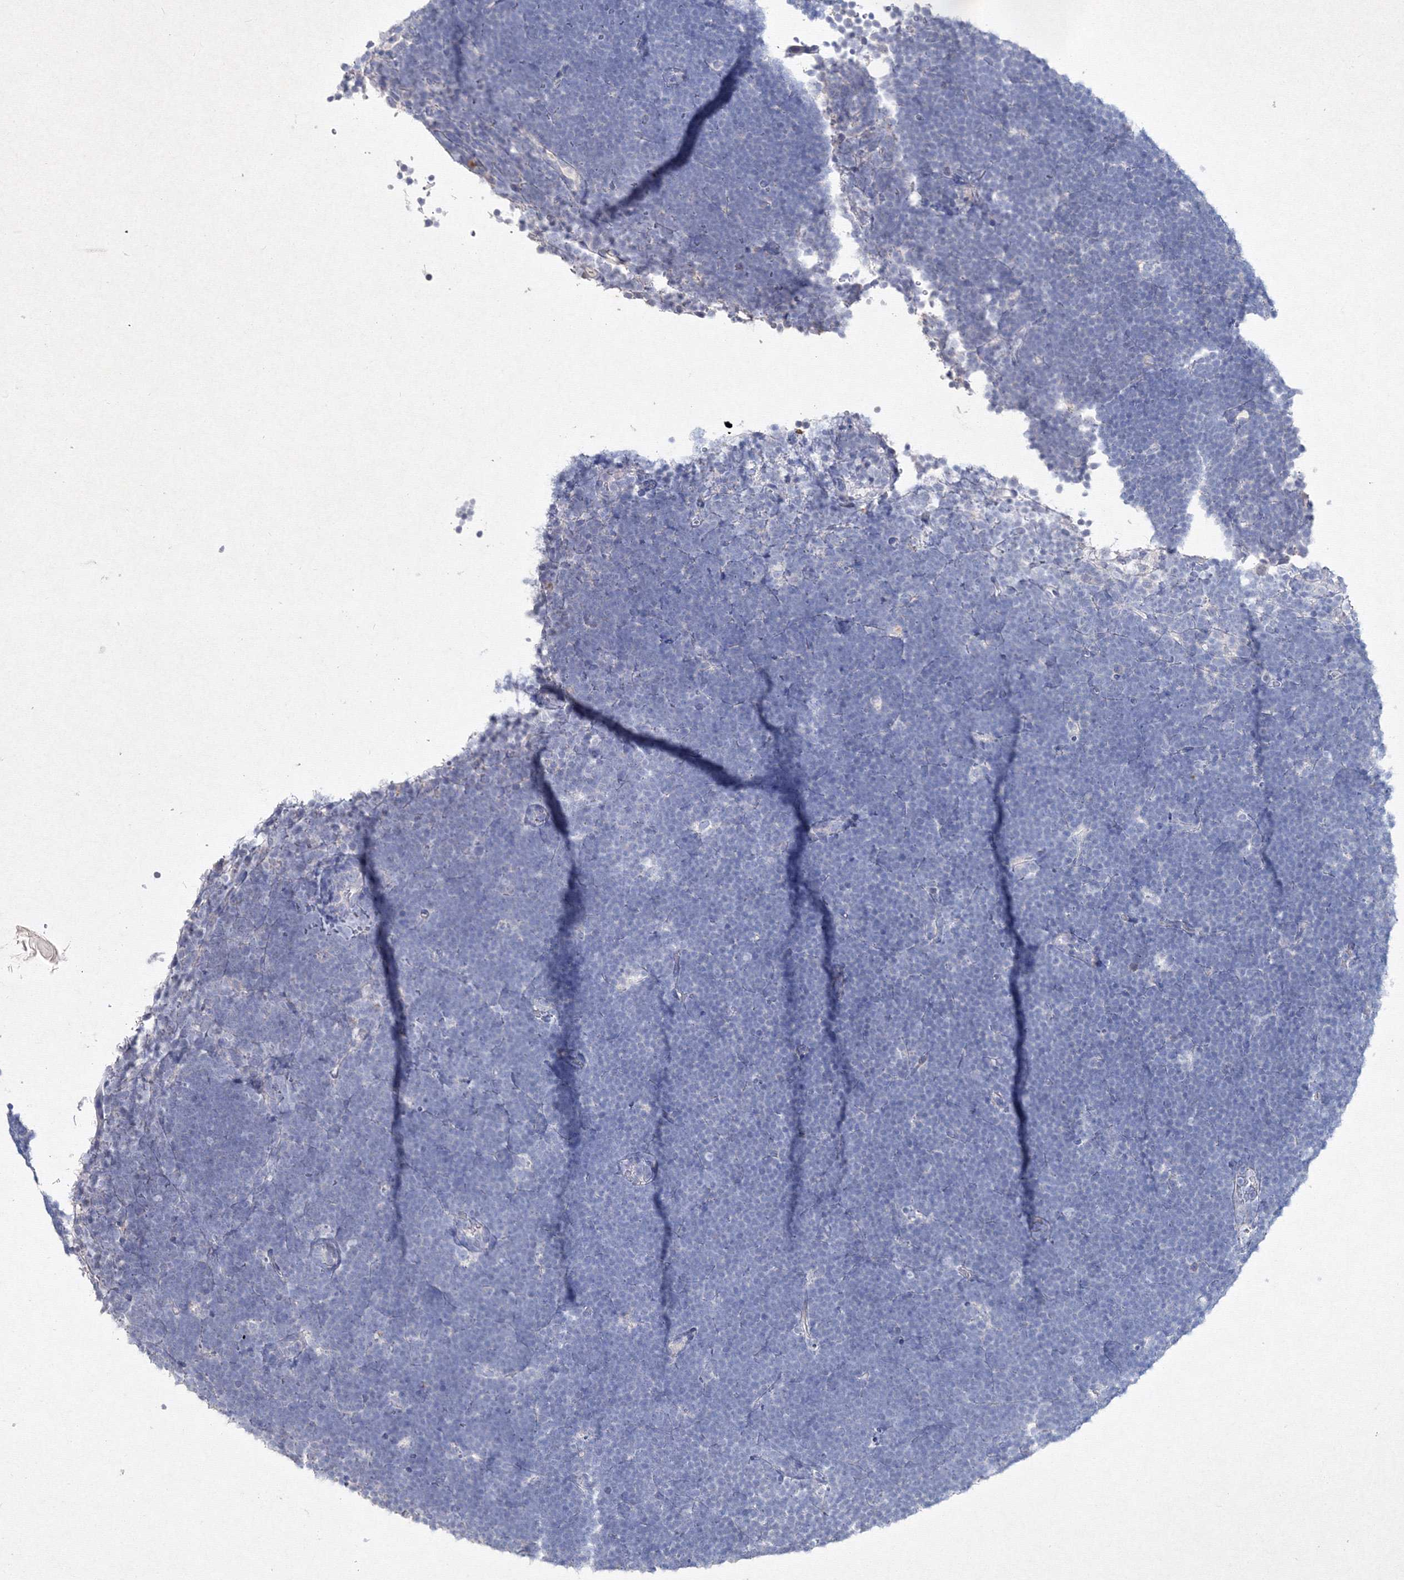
{"staining": {"intensity": "negative", "quantity": "none", "location": "none"}, "tissue": "lymphoma", "cell_type": "Tumor cells", "image_type": "cancer", "snomed": [{"axis": "morphology", "description": "Malignant lymphoma, non-Hodgkin's type, High grade"}, {"axis": "topography", "description": "Lymph node"}], "caption": "DAB immunohistochemical staining of malignant lymphoma, non-Hodgkin's type (high-grade) shows no significant expression in tumor cells.", "gene": "SMIM29", "patient": {"sex": "male", "age": 13}}